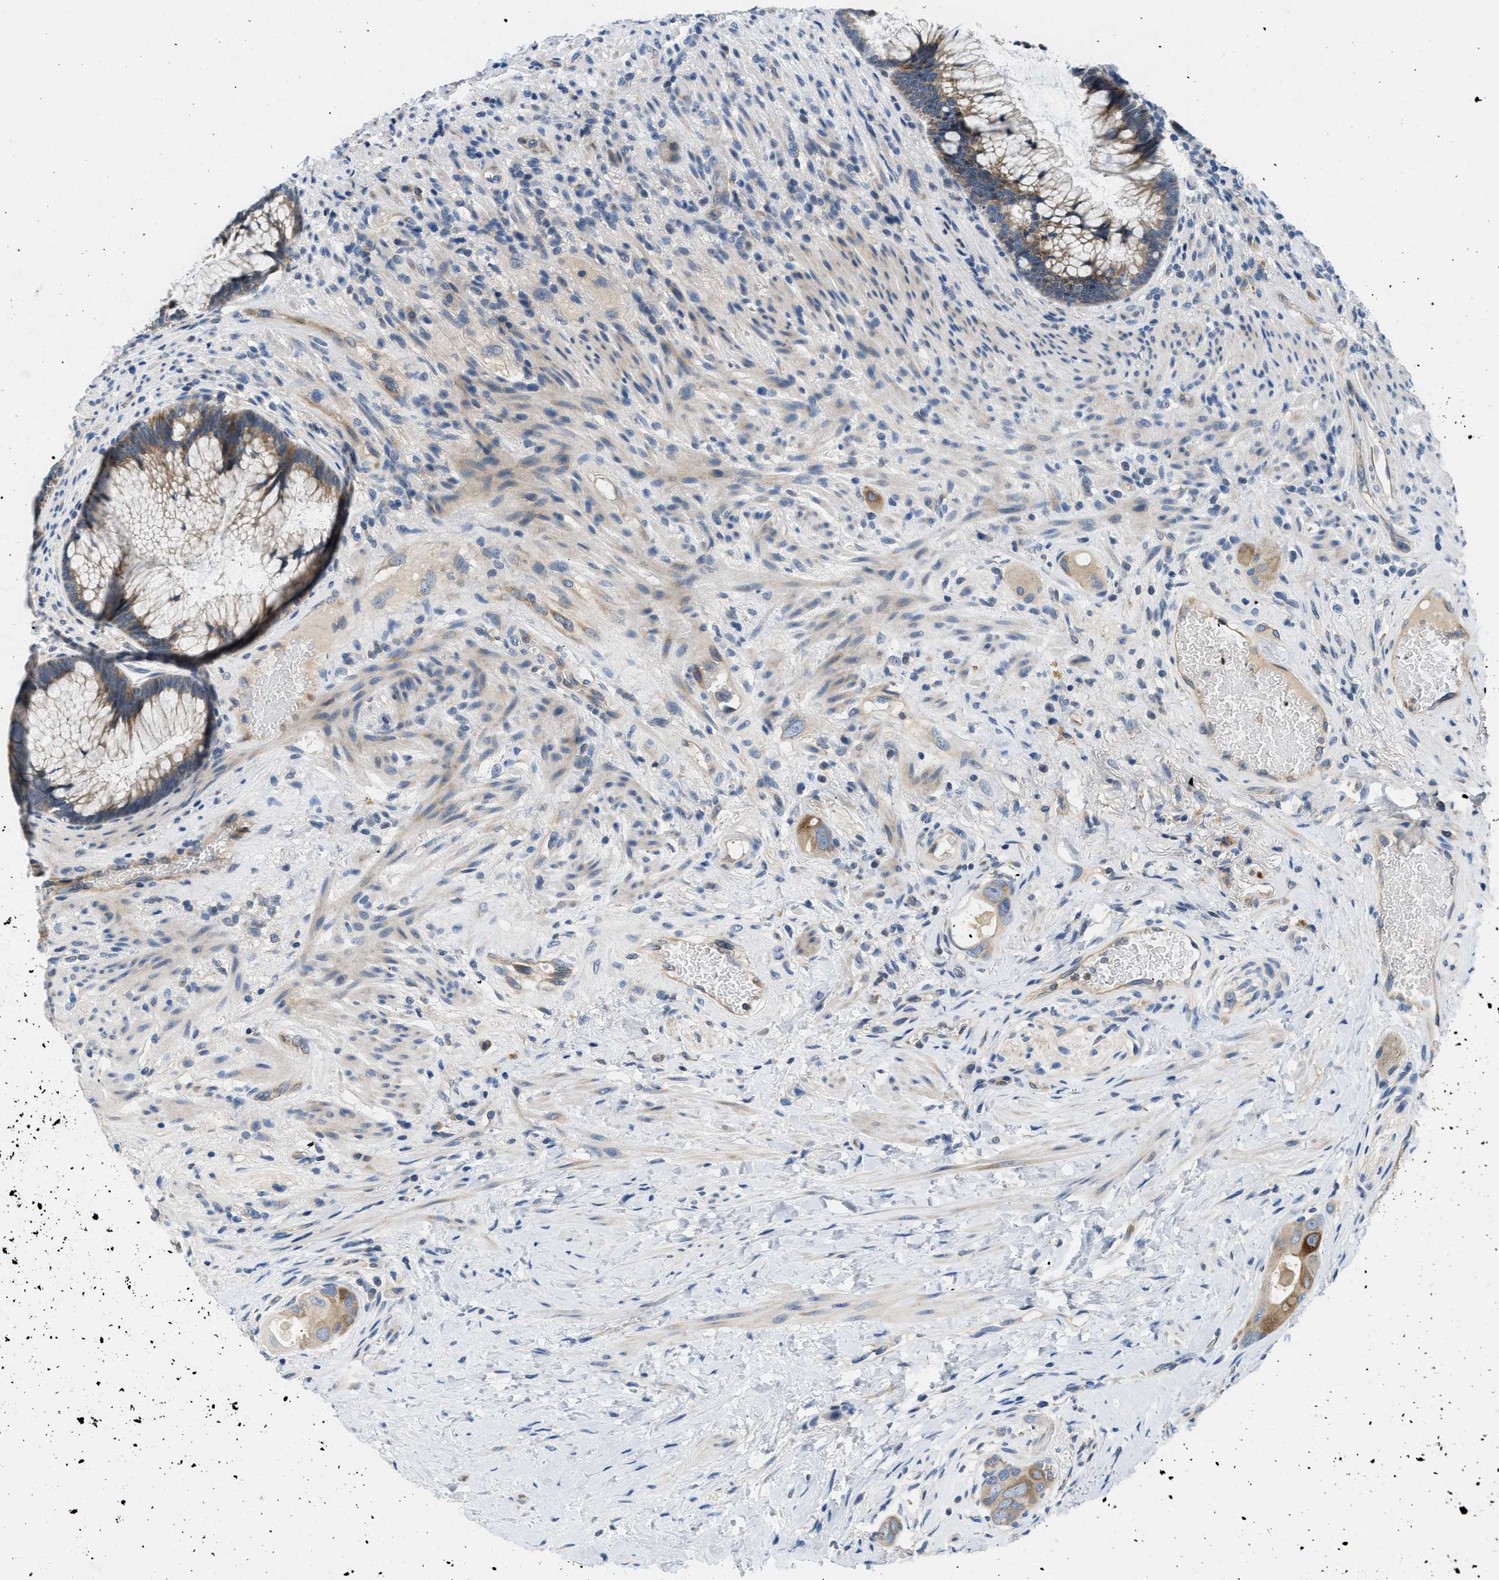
{"staining": {"intensity": "moderate", "quantity": "25%-75%", "location": "cytoplasmic/membranous"}, "tissue": "colorectal cancer", "cell_type": "Tumor cells", "image_type": "cancer", "snomed": [{"axis": "morphology", "description": "Adenocarcinoma, NOS"}, {"axis": "topography", "description": "Rectum"}], "caption": "IHC of human colorectal cancer reveals medium levels of moderate cytoplasmic/membranous positivity in approximately 25%-75% of tumor cells. (brown staining indicates protein expression, while blue staining denotes nuclei).", "gene": "PGR", "patient": {"sex": "male", "age": 51}}